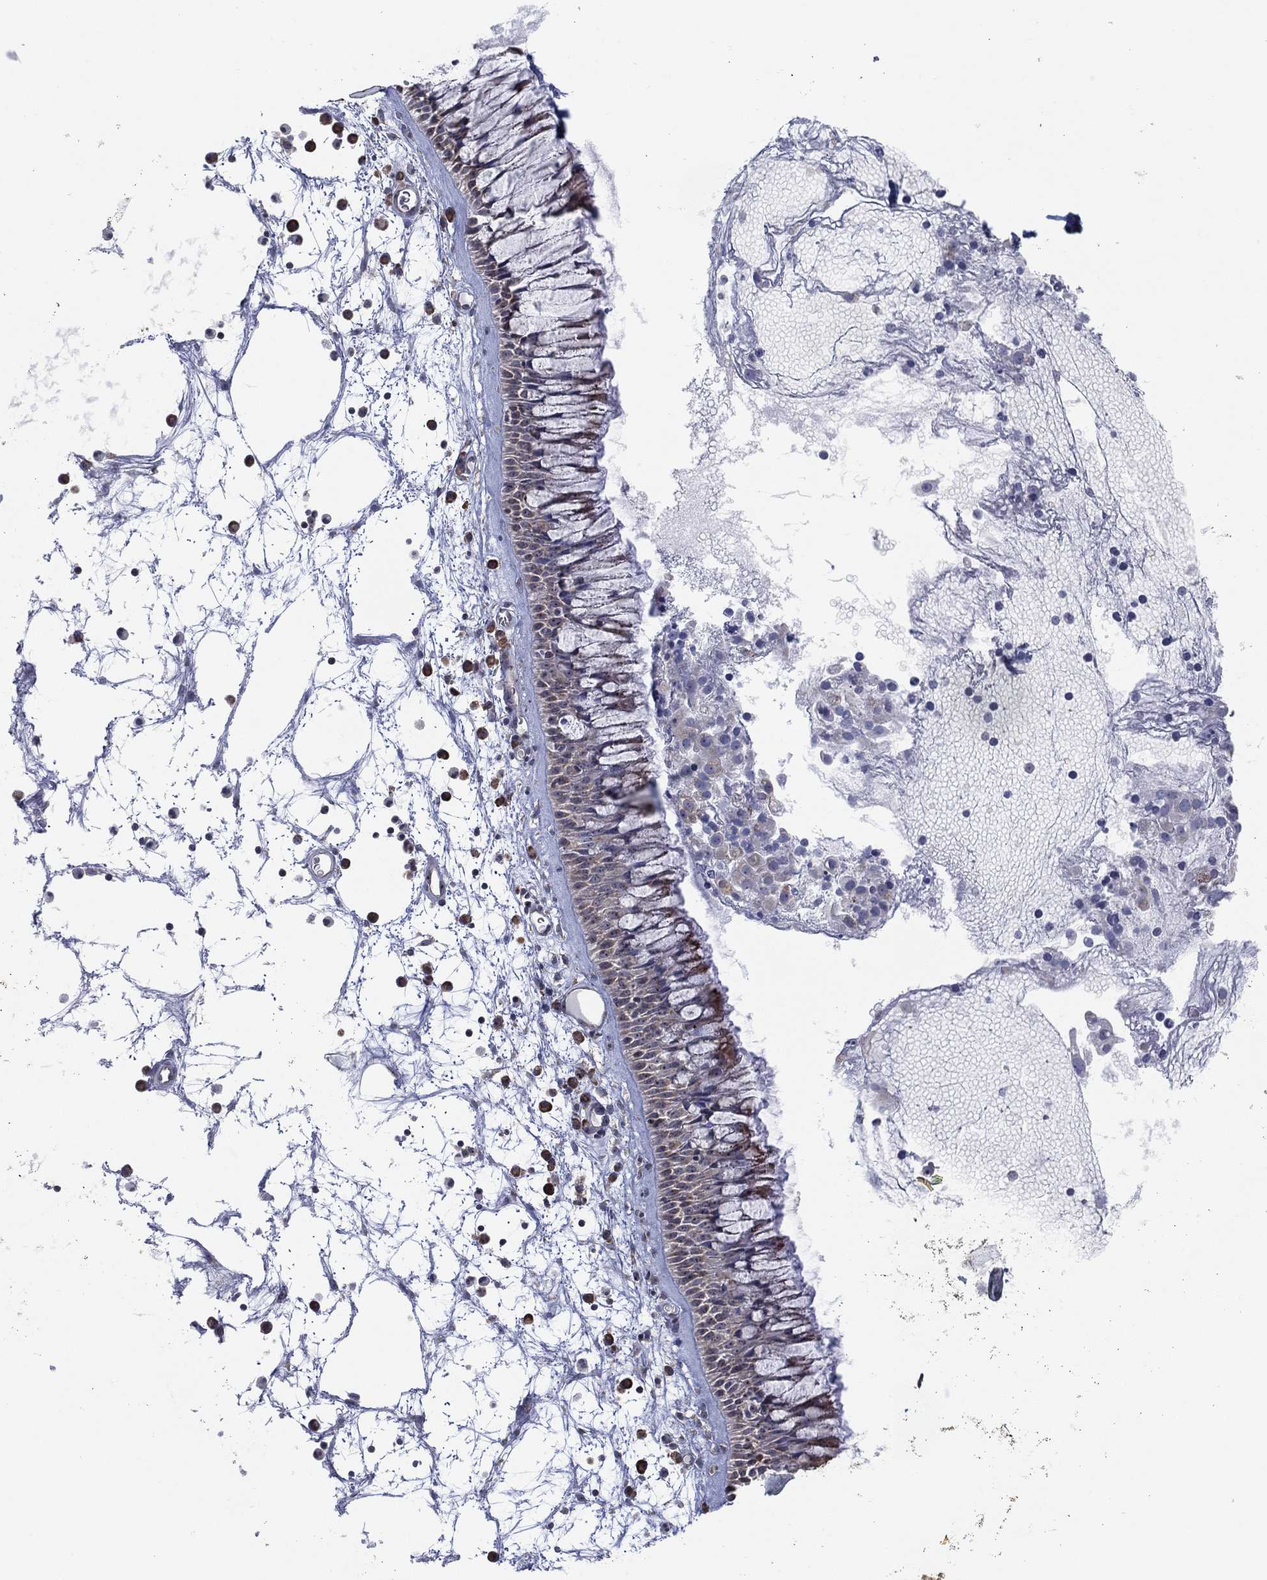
{"staining": {"intensity": "weak", "quantity": "<25%", "location": "cytoplasmic/membranous"}, "tissue": "nasopharynx", "cell_type": "Respiratory epithelial cells", "image_type": "normal", "snomed": [{"axis": "morphology", "description": "Normal tissue, NOS"}, {"axis": "topography", "description": "Nasopharynx"}], "caption": "Respiratory epithelial cells are negative for protein expression in normal human nasopharynx.", "gene": "FAM104A", "patient": {"sex": "male", "age": 69}}